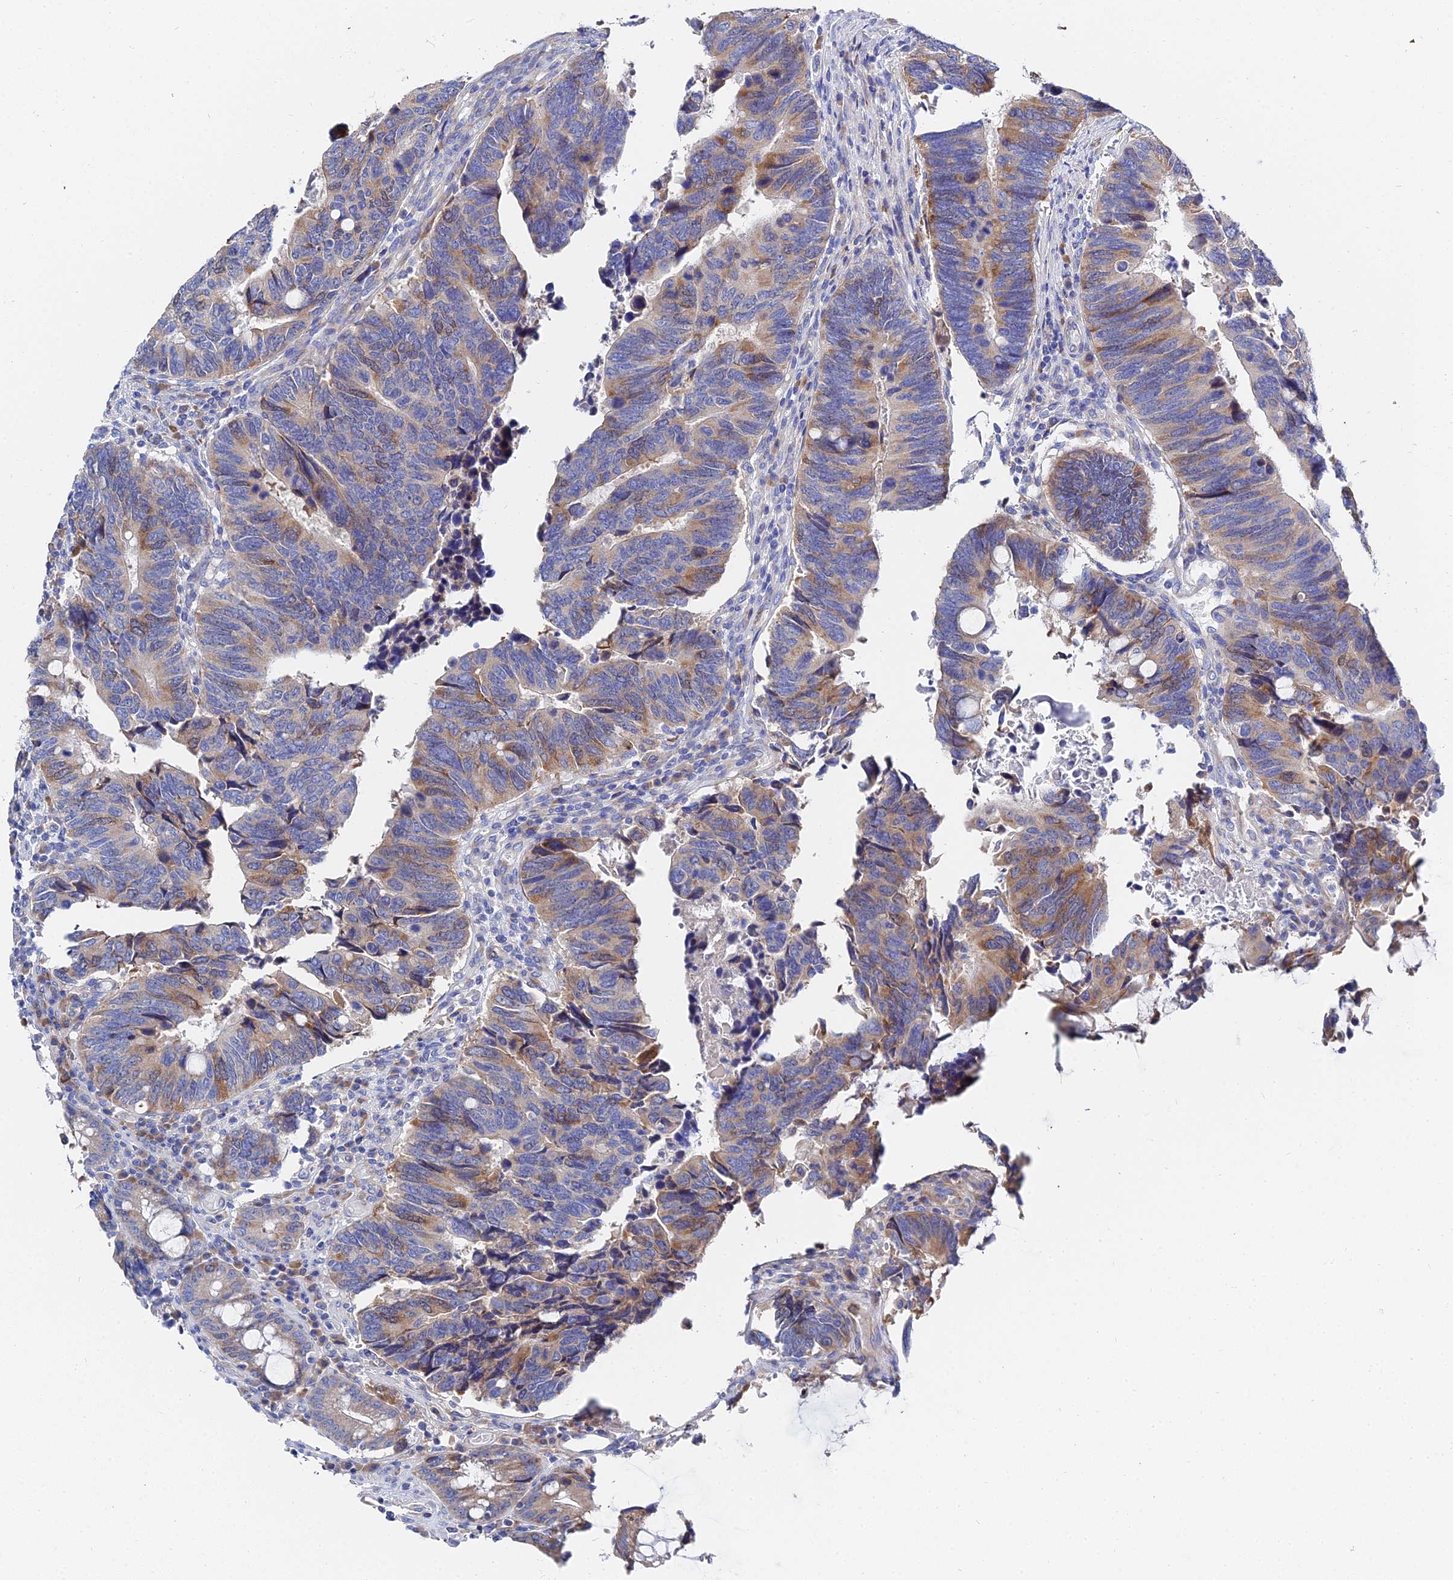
{"staining": {"intensity": "moderate", "quantity": "25%-75%", "location": "cytoplasmic/membranous"}, "tissue": "colorectal cancer", "cell_type": "Tumor cells", "image_type": "cancer", "snomed": [{"axis": "morphology", "description": "Adenocarcinoma, NOS"}, {"axis": "topography", "description": "Colon"}], "caption": "Immunohistochemical staining of colorectal adenocarcinoma reveals medium levels of moderate cytoplasmic/membranous protein staining in approximately 25%-75% of tumor cells.", "gene": "PTTG1", "patient": {"sex": "male", "age": 87}}